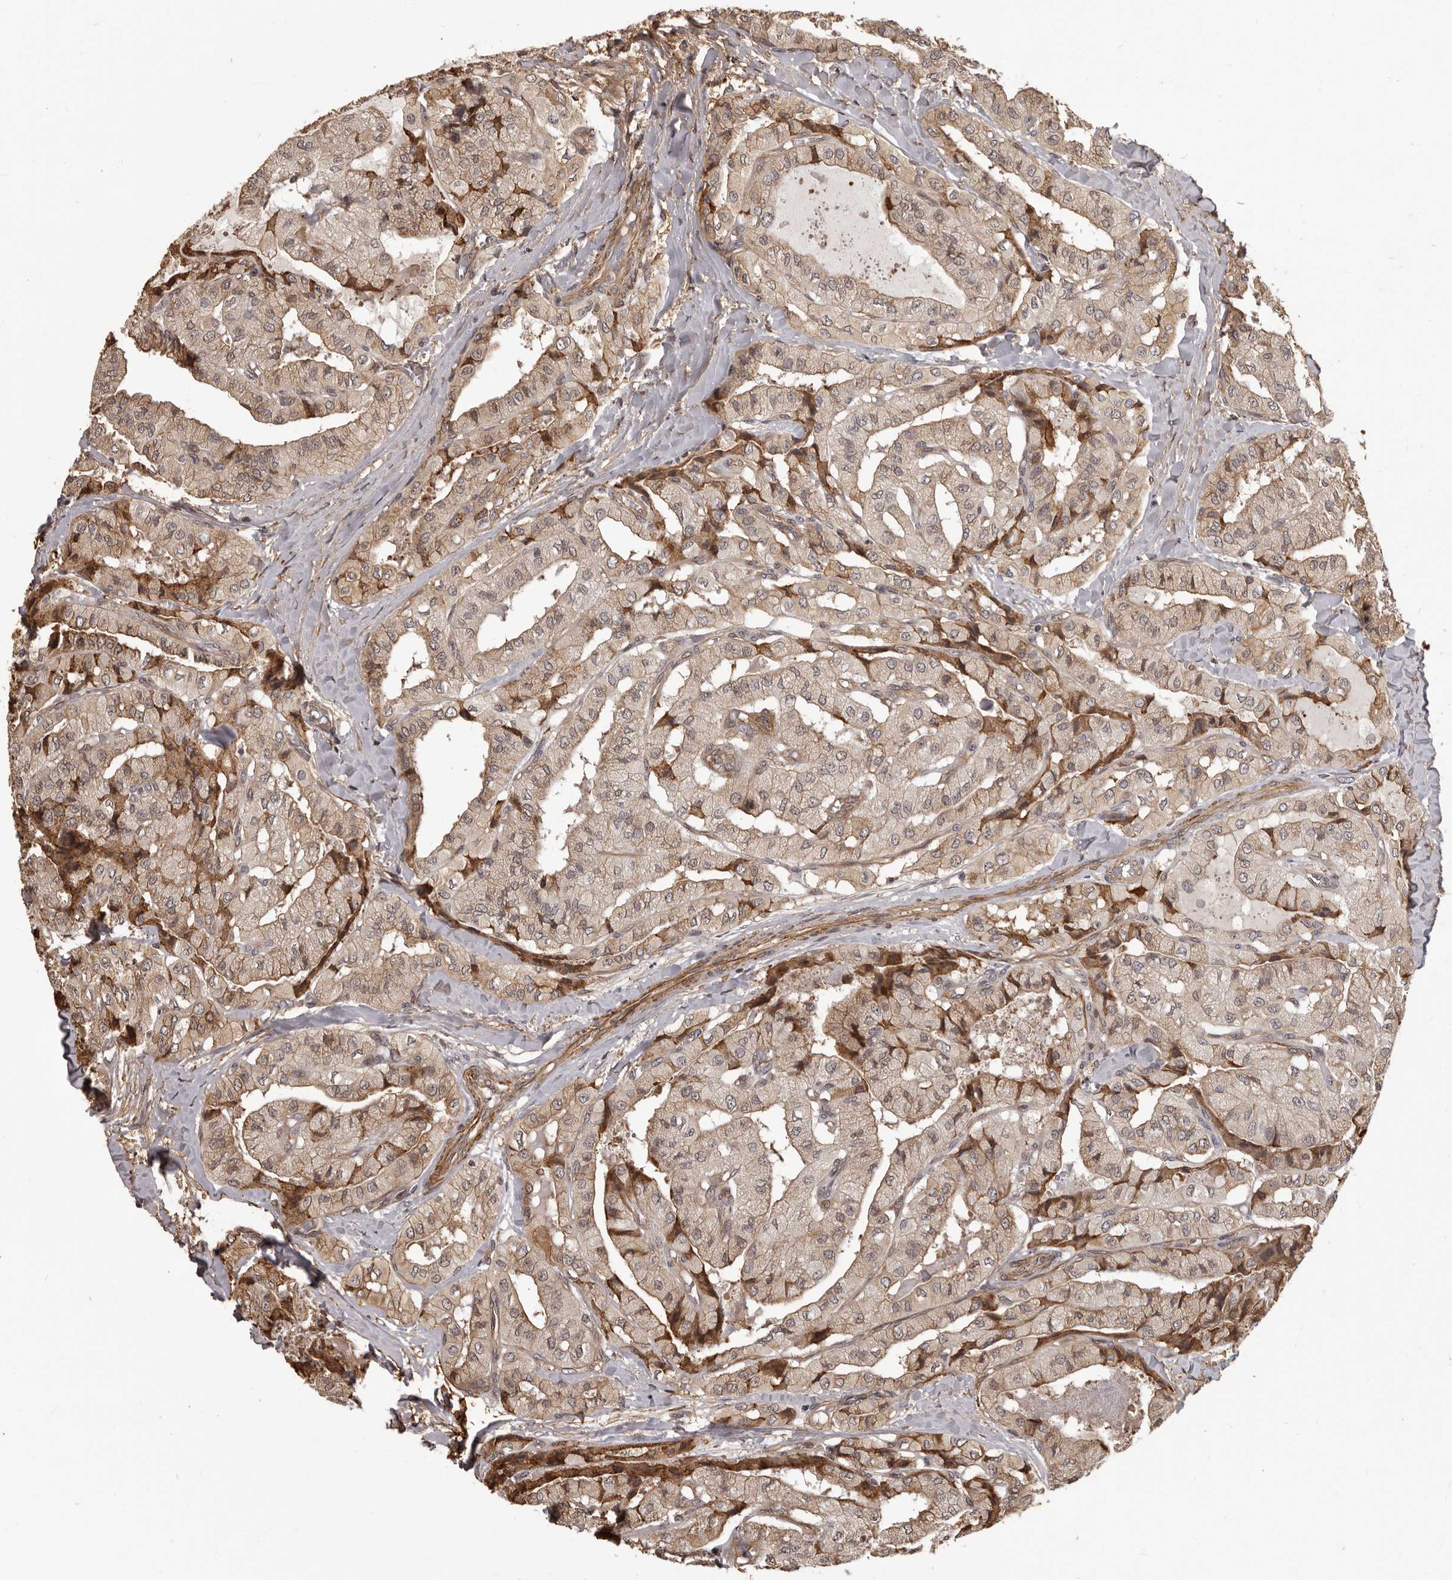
{"staining": {"intensity": "moderate", "quantity": ">75%", "location": "cytoplasmic/membranous"}, "tissue": "thyroid cancer", "cell_type": "Tumor cells", "image_type": "cancer", "snomed": [{"axis": "morphology", "description": "Papillary adenocarcinoma, NOS"}, {"axis": "topography", "description": "Thyroid gland"}], "caption": "Papillary adenocarcinoma (thyroid) stained for a protein exhibits moderate cytoplasmic/membranous positivity in tumor cells. The staining was performed using DAB, with brown indicating positive protein expression. Nuclei are stained blue with hematoxylin.", "gene": "SLITRK6", "patient": {"sex": "female", "age": 59}}